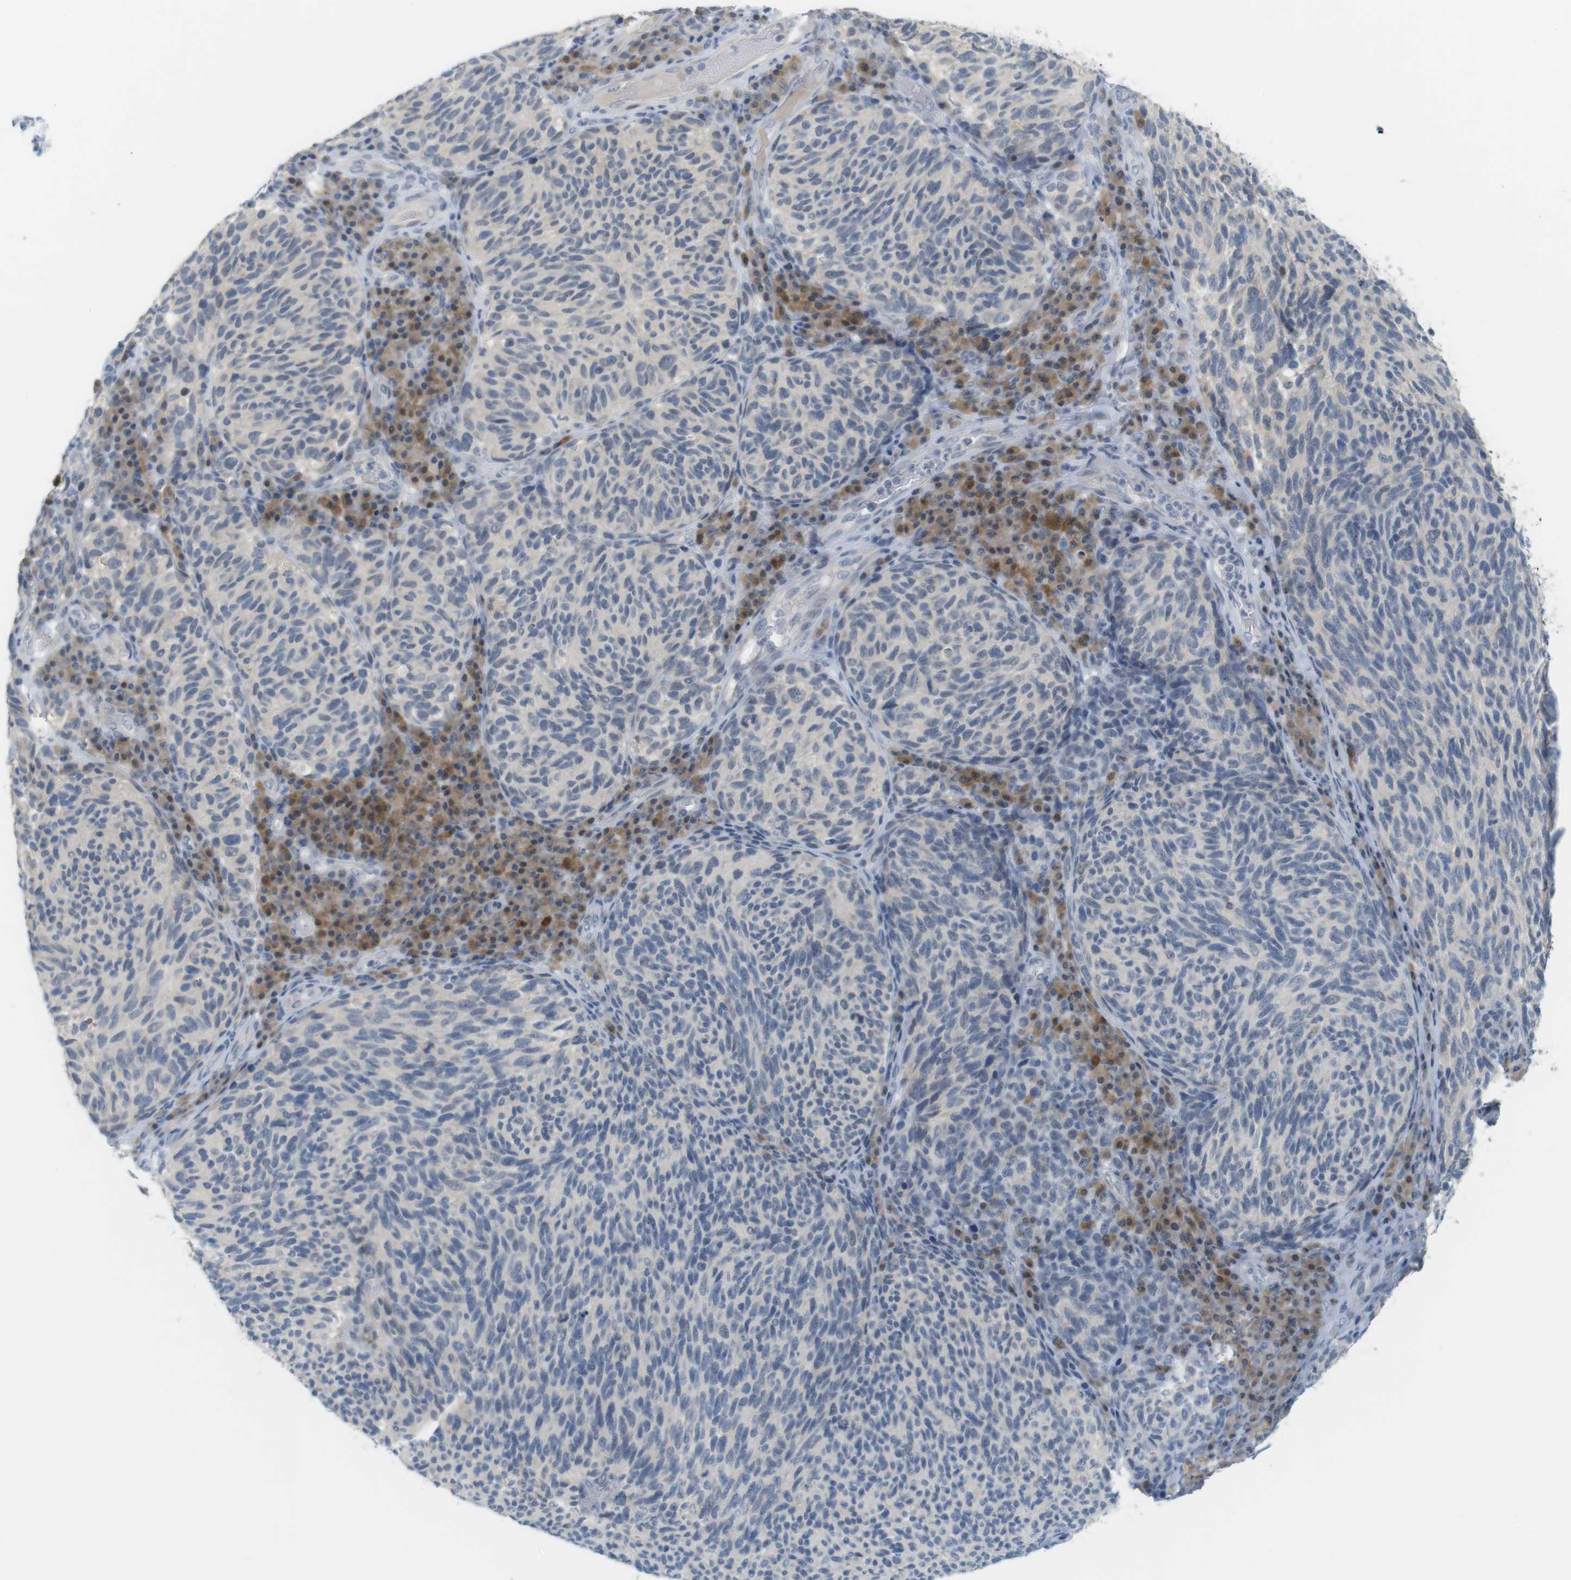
{"staining": {"intensity": "negative", "quantity": "none", "location": "none"}, "tissue": "melanoma", "cell_type": "Tumor cells", "image_type": "cancer", "snomed": [{"axis": "morphology", "description": "Malignant melanoma, NOS"}, {"axis": "topography", "description": "Skin"}], "caption": "This is an IHC histopathology image of melanoma. There is no expression in tumor cells.", "gene": "CREB3L2", "patient": {"sex": "female", "age": 73}}